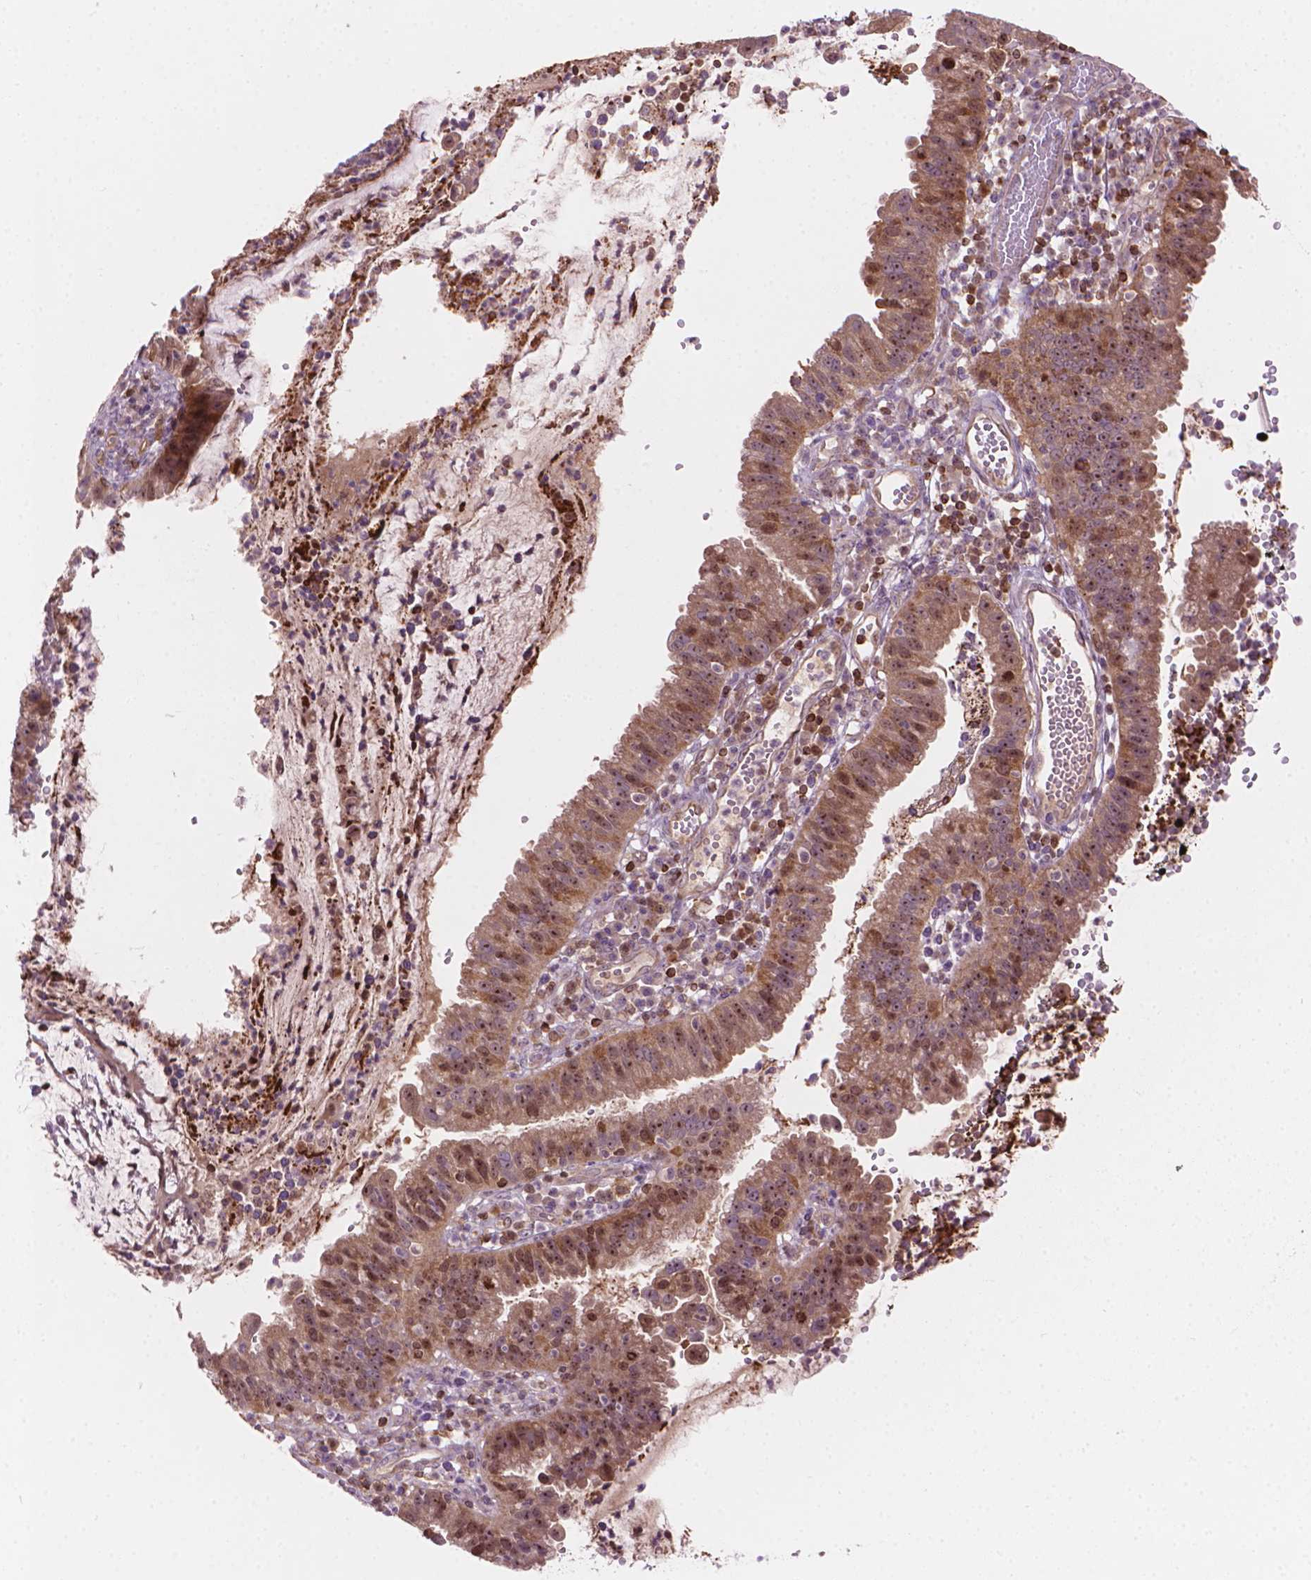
{"staining": {"intensity": "moderate", "quantity": ">75%", "location": "cytoplasmic/membranous,nuclear"}, "tissue": "cervical cancer", "cell_type": "Tumor cells", "image_type": "cancer", "snomed": [{"axis": "morphology", "description": "Adenocarcinoma, NOS"}, {"axis": "topography", "description": "Cervix"}], "caption": "Immunohistochemical staining of human cervical adenocarcinoma demonstrates medium levels of moderate cytoplasmic/membranous and nuclear protein positivity in about >75% of tumor cells. (DAB IHC with brightfield microscopy, high magnification).", "gene": "SMC2", "patient": {"sex": "female", "age": 34}}